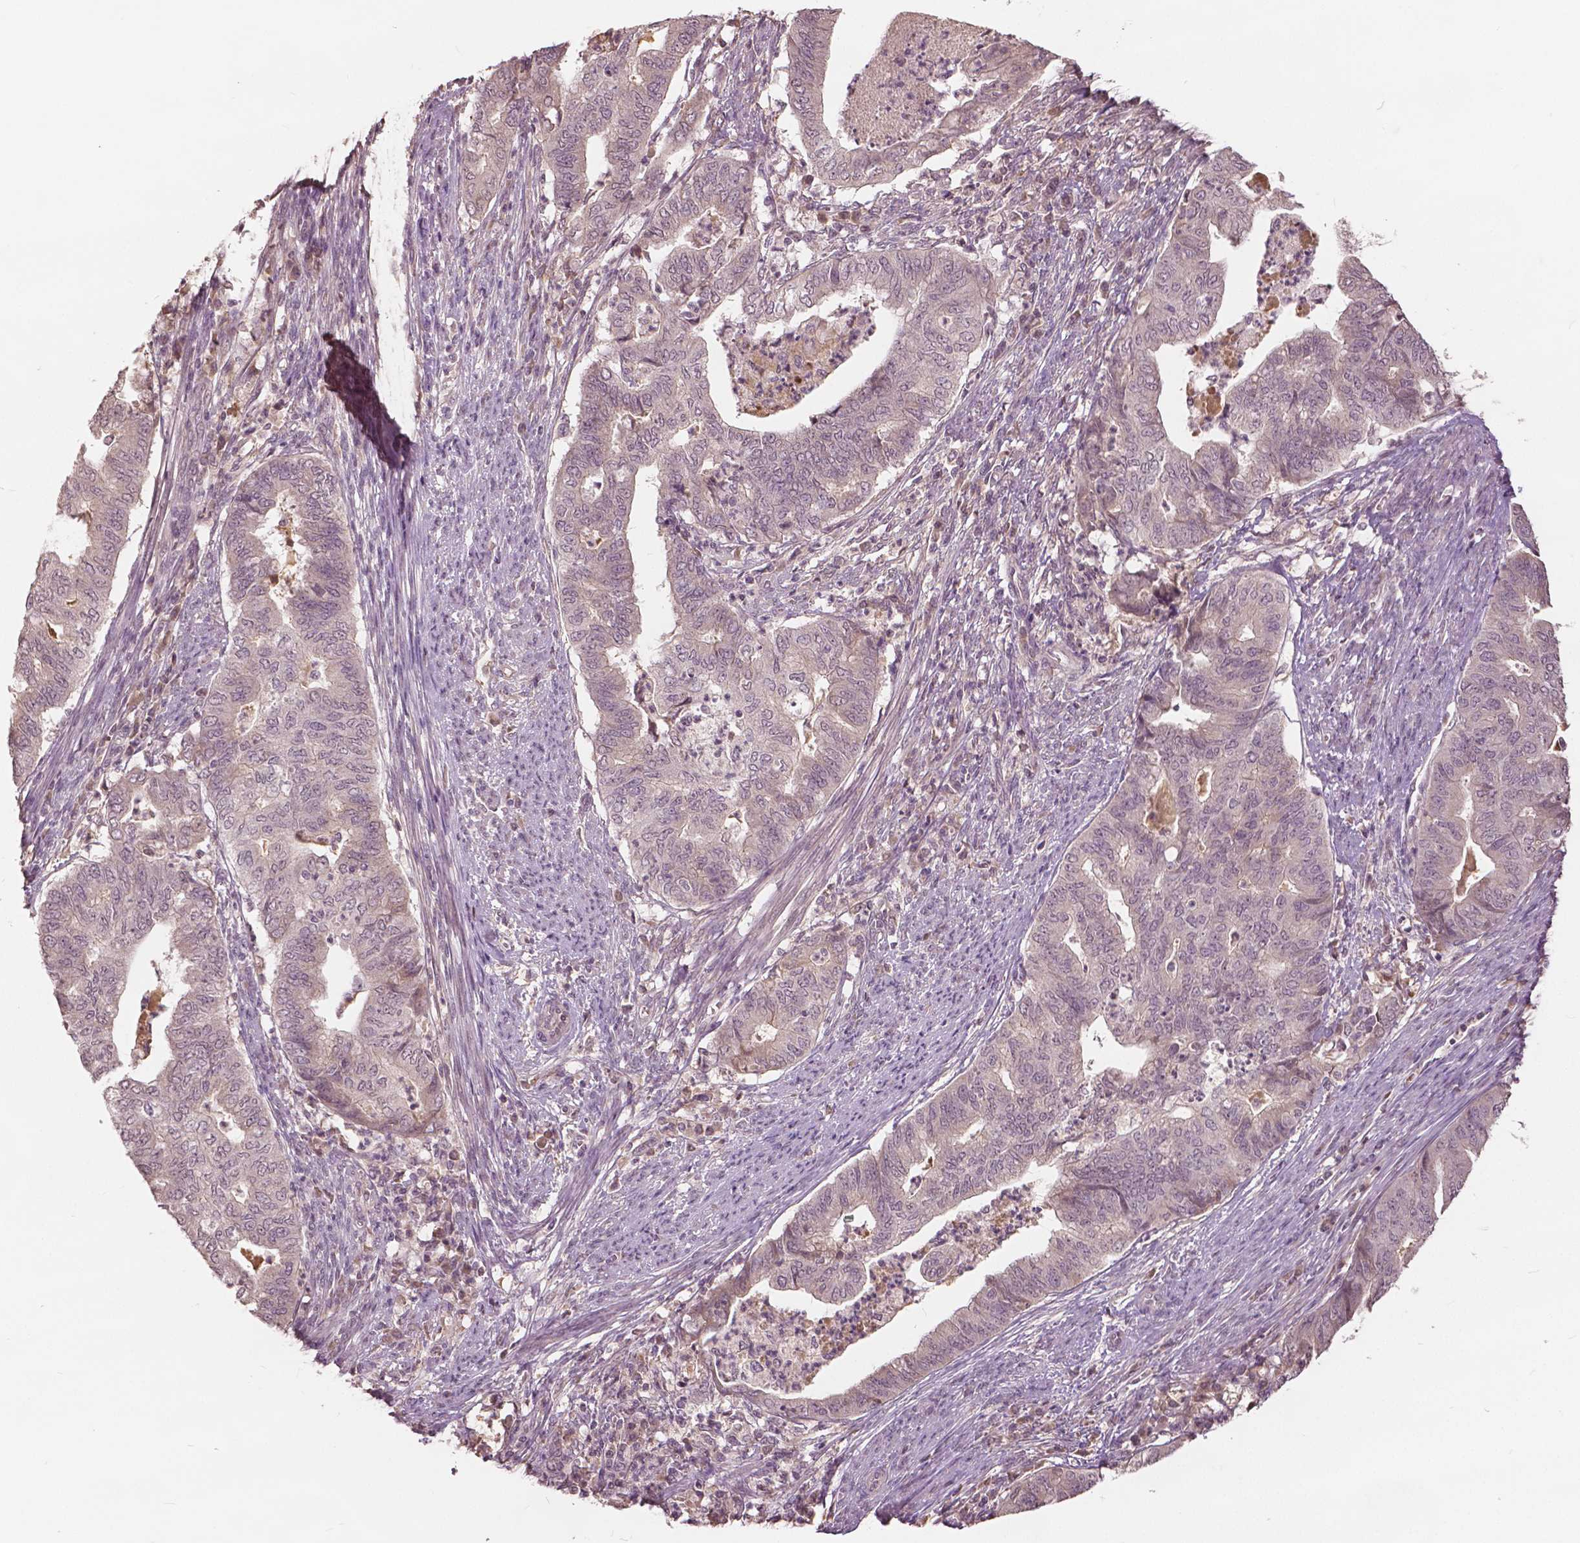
{"staining": {"intensity": "weak", "quantity": "<25%", "location": "nuclear"}, "tissue": "endometrial cancer", "cell_type": "Tumor cells", "image_type": "cancer", "snomed": [{"axis": "morphology", "description": "Adenocarcinoma, NOS"}, {"axis": "topography", "description": "Endometrium"}], "caption": "IHC micrograph of adenocarcinoma (endometrial) stained for a protein (brown), which shows no staining in tumor cells. (Stains: DAB immunohistochemistry with hematoxylin counter stain, Microscopy: brightfield microscopy at high magnification).", "gene": "ANGPTL4", "patient": {"sex": "female", "age": 79}}